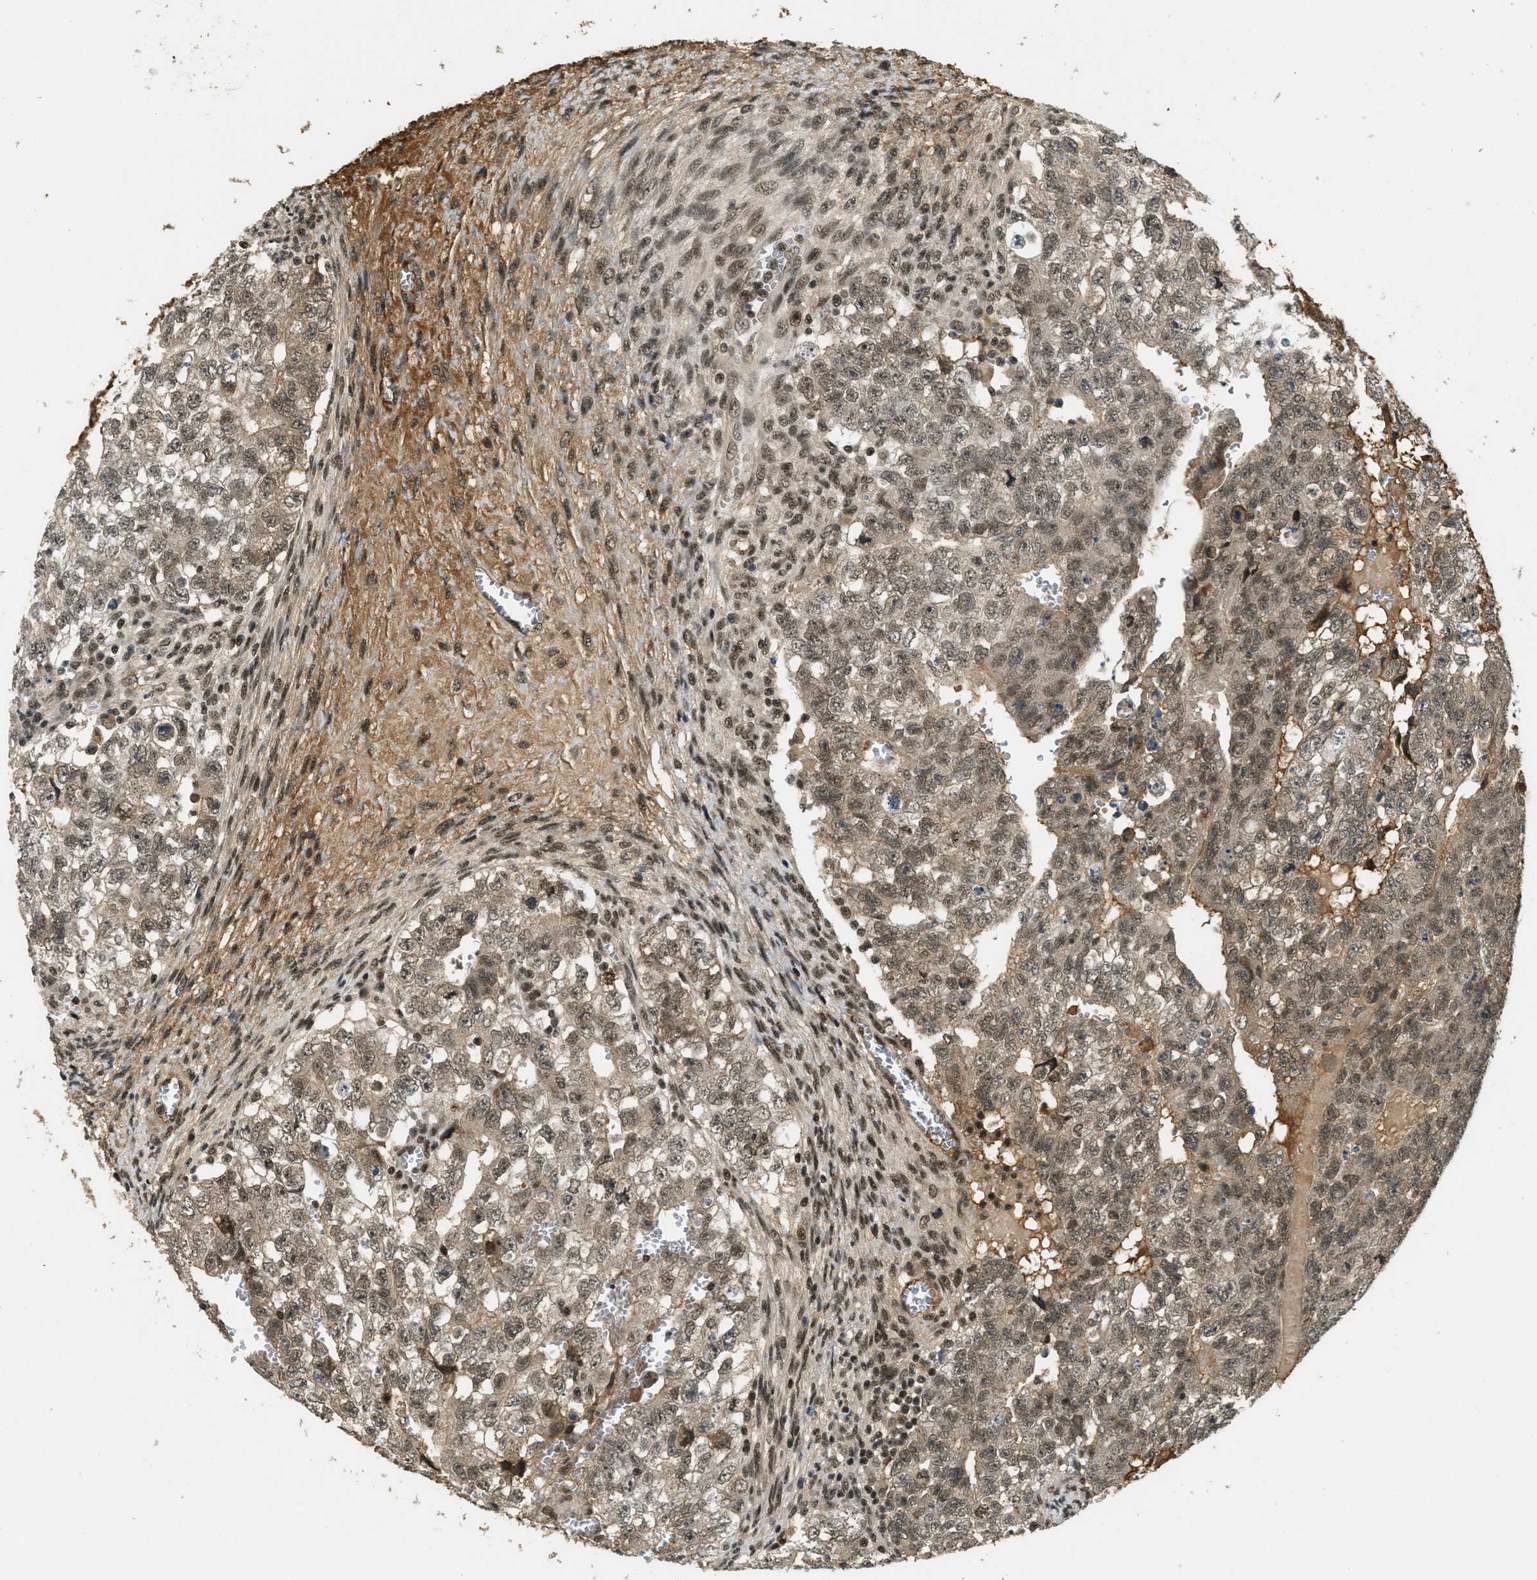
{"staining": {"intensity": "moderate", "quantity": ">75%", "location": "cytoplasmic/membranous,nuclear"}, "tissue": "testis cancer", "cell_type": "Tumor cells", "image_type": "cancer", "snomed": [{"axis": "morphology", "description": "Seminoma, NOS"}, {"axis": "morphology", "description": "Carcinoma, Embryonal, NOS"}, {"axis": "topography", "description": "Testis"}], "caption": "Moderate cytoplasmic/membranous and nuclear staining for a protein is appreciated in about >75% of tumor cells of testis seminoma using IHC.", "gene": "ZNF148", "patient": {"sex": "male", "age": 38}}